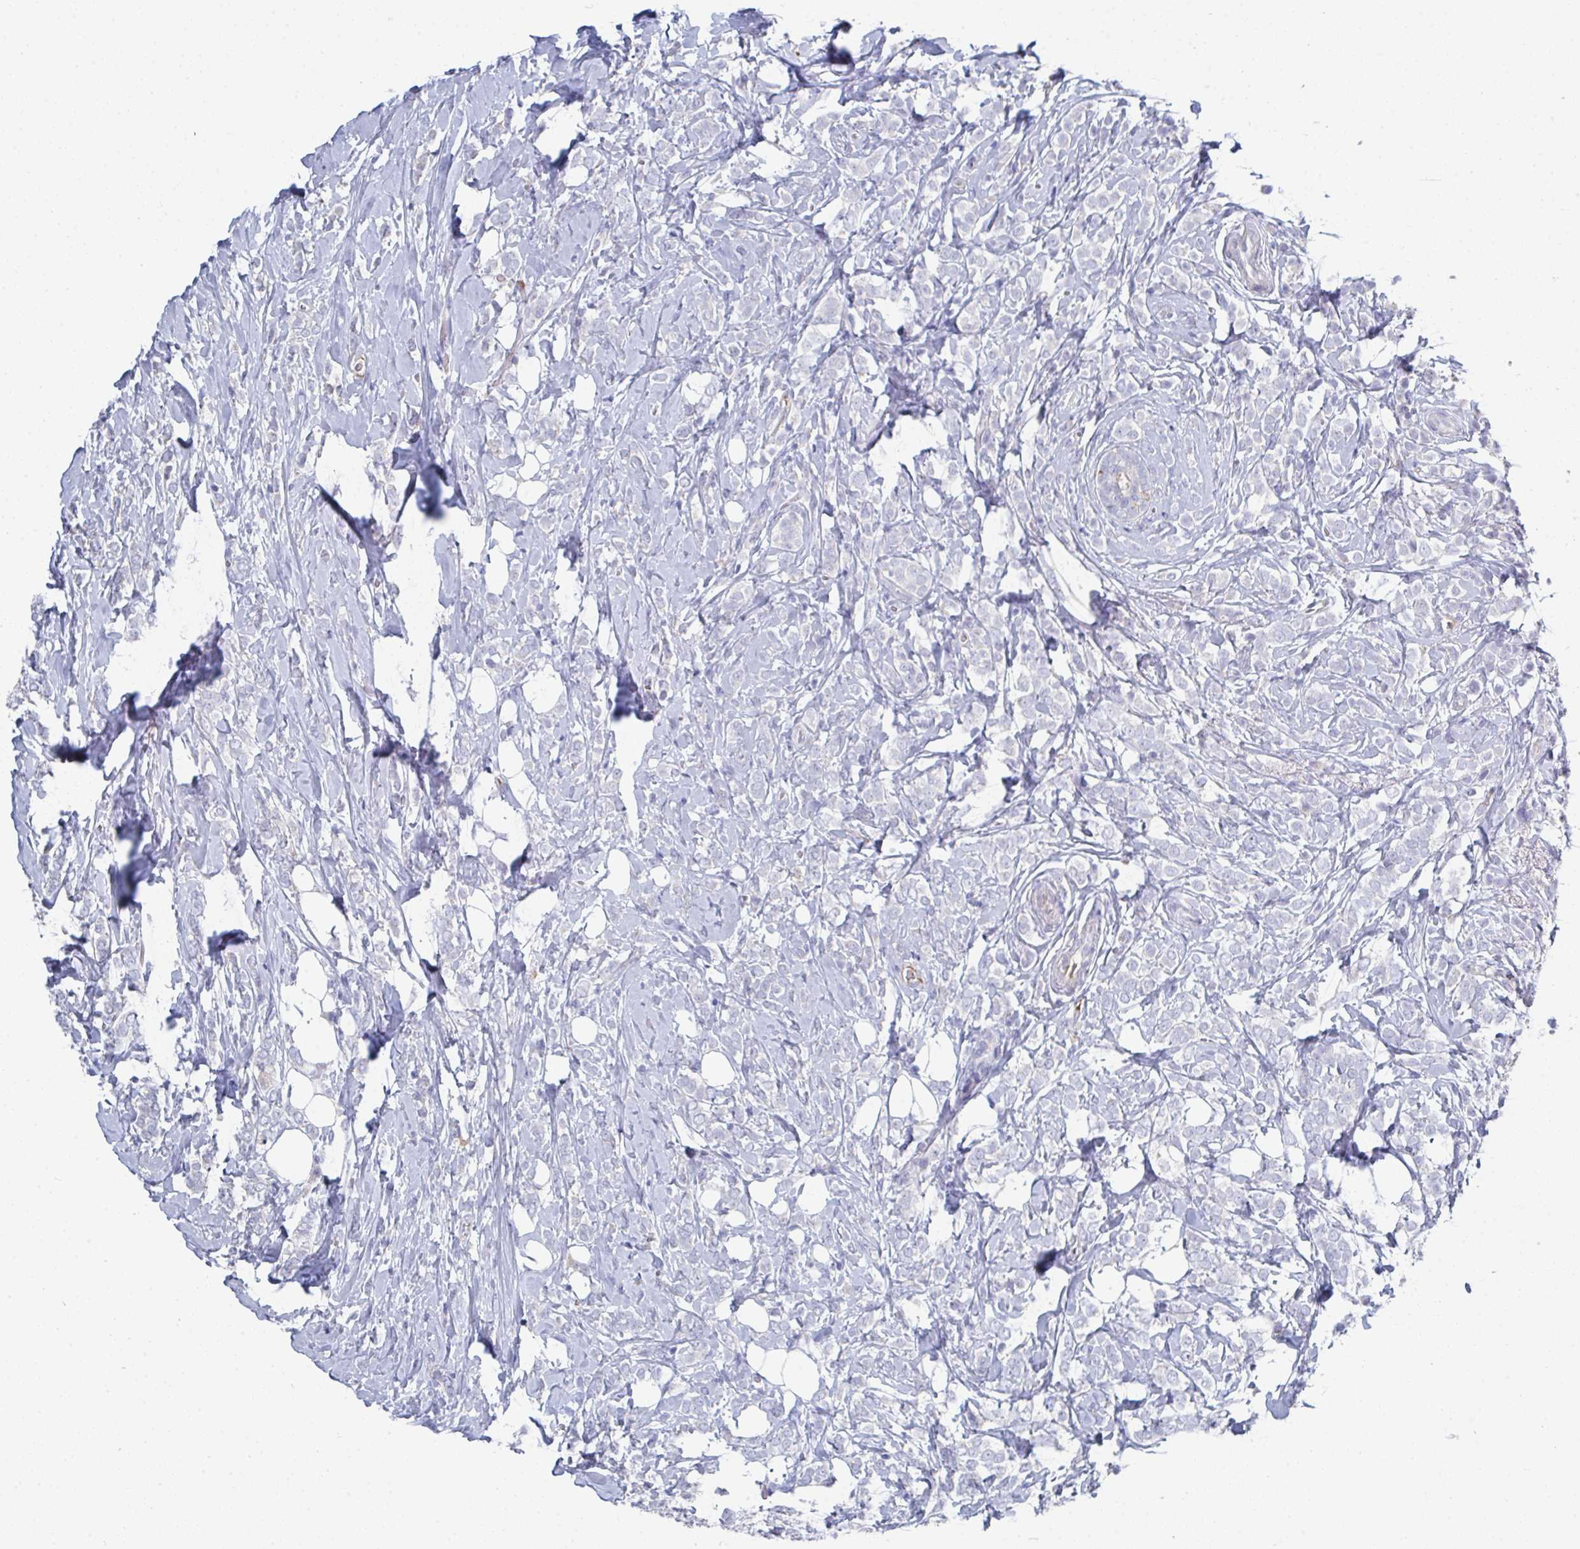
{"staining": {"intensity": "negative", "quantity": "none", "location": "none"}, "tissue": "breast cancer", "cell_type": "Tumor cells", "image_type": "cancer", "snomed": [{"axis": "morphology", "description": "Lobular carcinoma"}, {"axis": "topography", "description": "Breast"}], "caption": "Immunohistochemical staining of breast cancer (lobular carcinoma) shows no significant staining in tumor cells.", "gene": "HGFAC", "patient": {"sex": "female", "age": 49}}